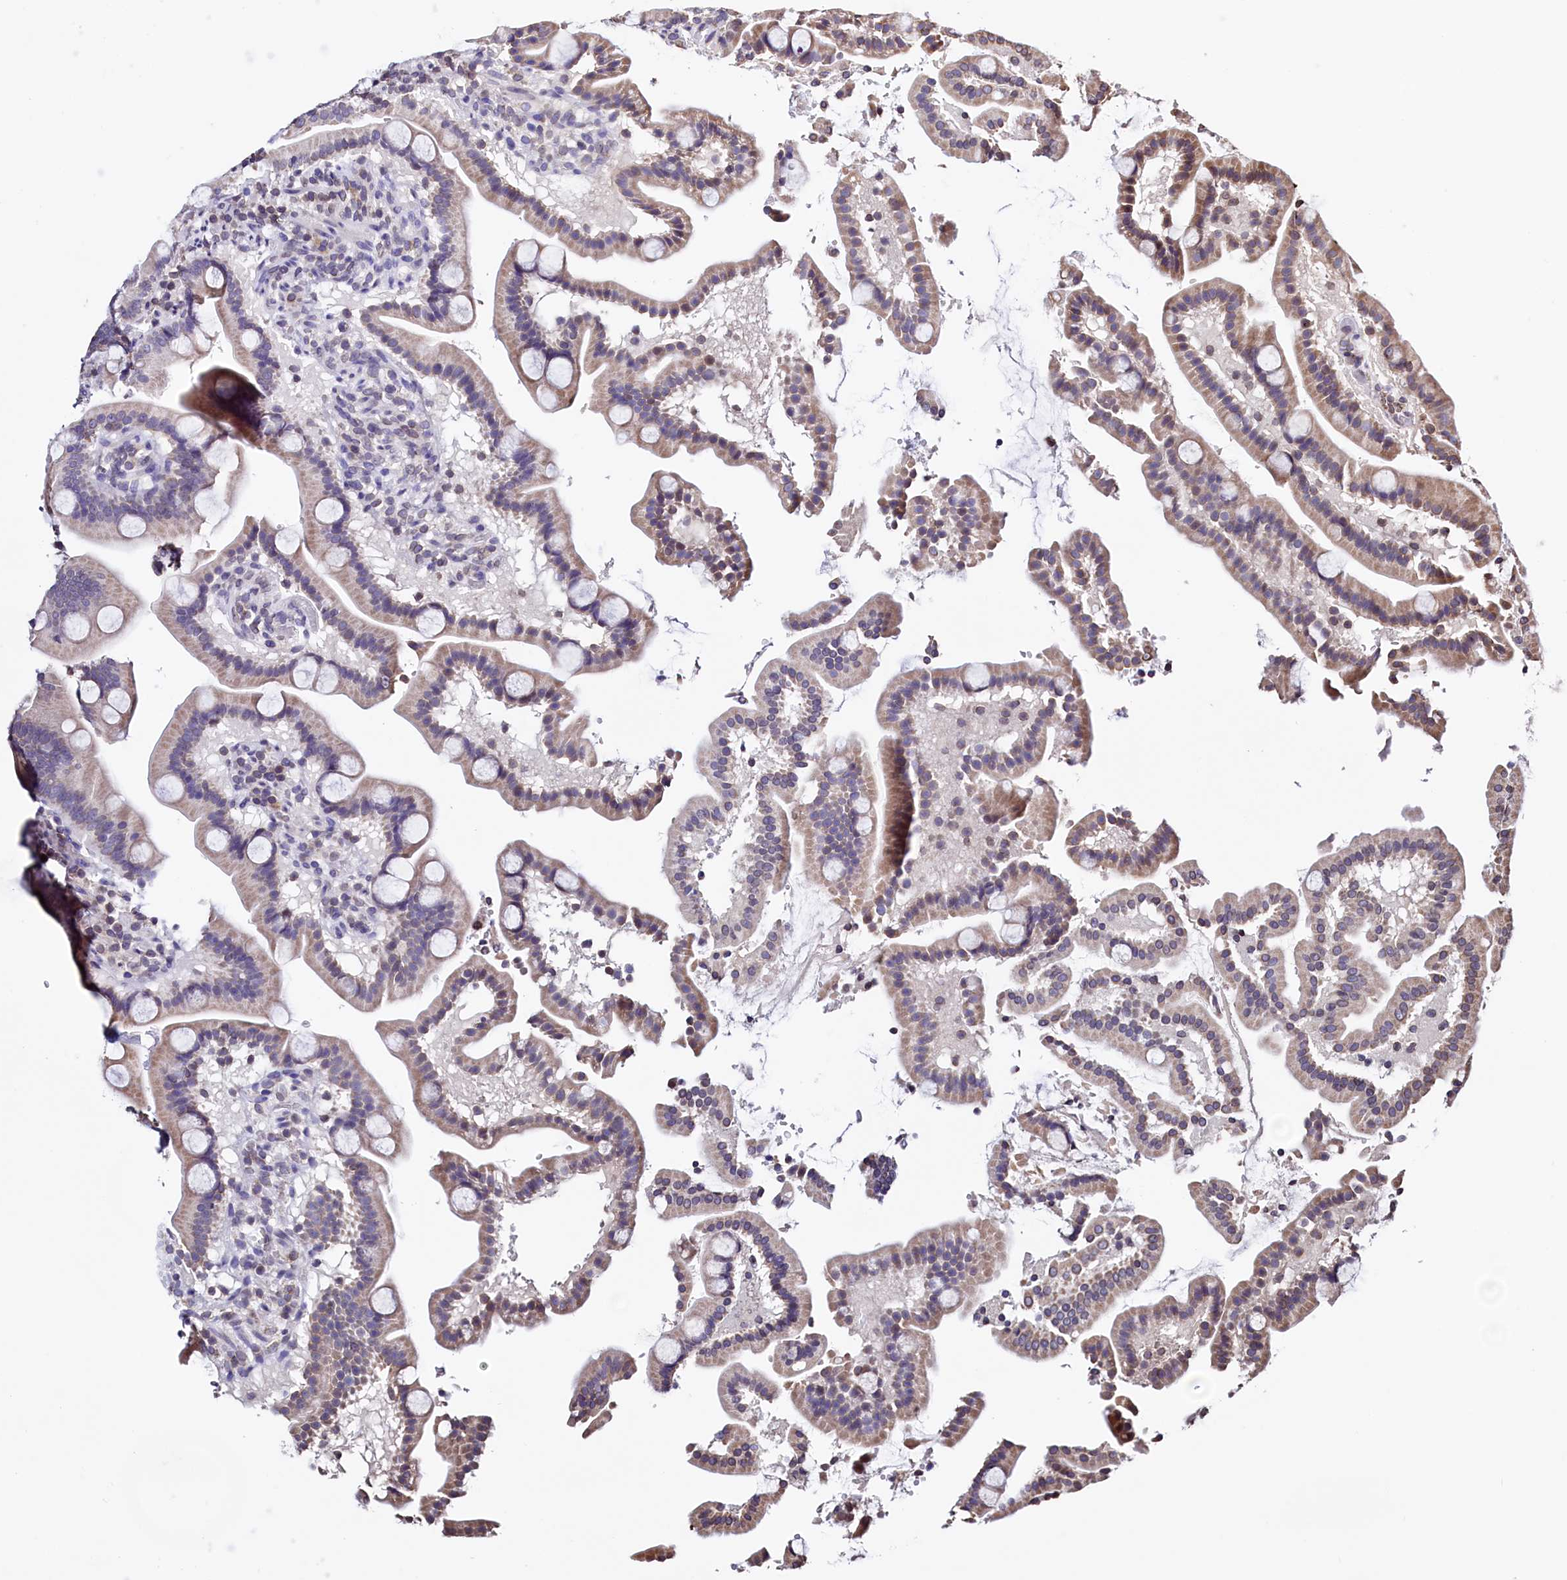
{"staining": {"intensity": "moderate", "quantity": "25%-75%", "location": "cytoplasmic/membranous"}, "tissue": "duodenum", "cell_type": "Glandular cells", "image_type": "normal", "snomed": [{"axis": "morphology", "description": "Normal tissue, NOS"}, {"axis": "topography", "description": "Duodenum"}], "caption": "Approximately 25%-75% of glandular cells in normal human duodenum show moderate cytoplasmic/membranous protein staining as visualized by brown immunohistochemical staining.", "gene": "HAND1", "patient": {"sex": "male", "age": 55}}